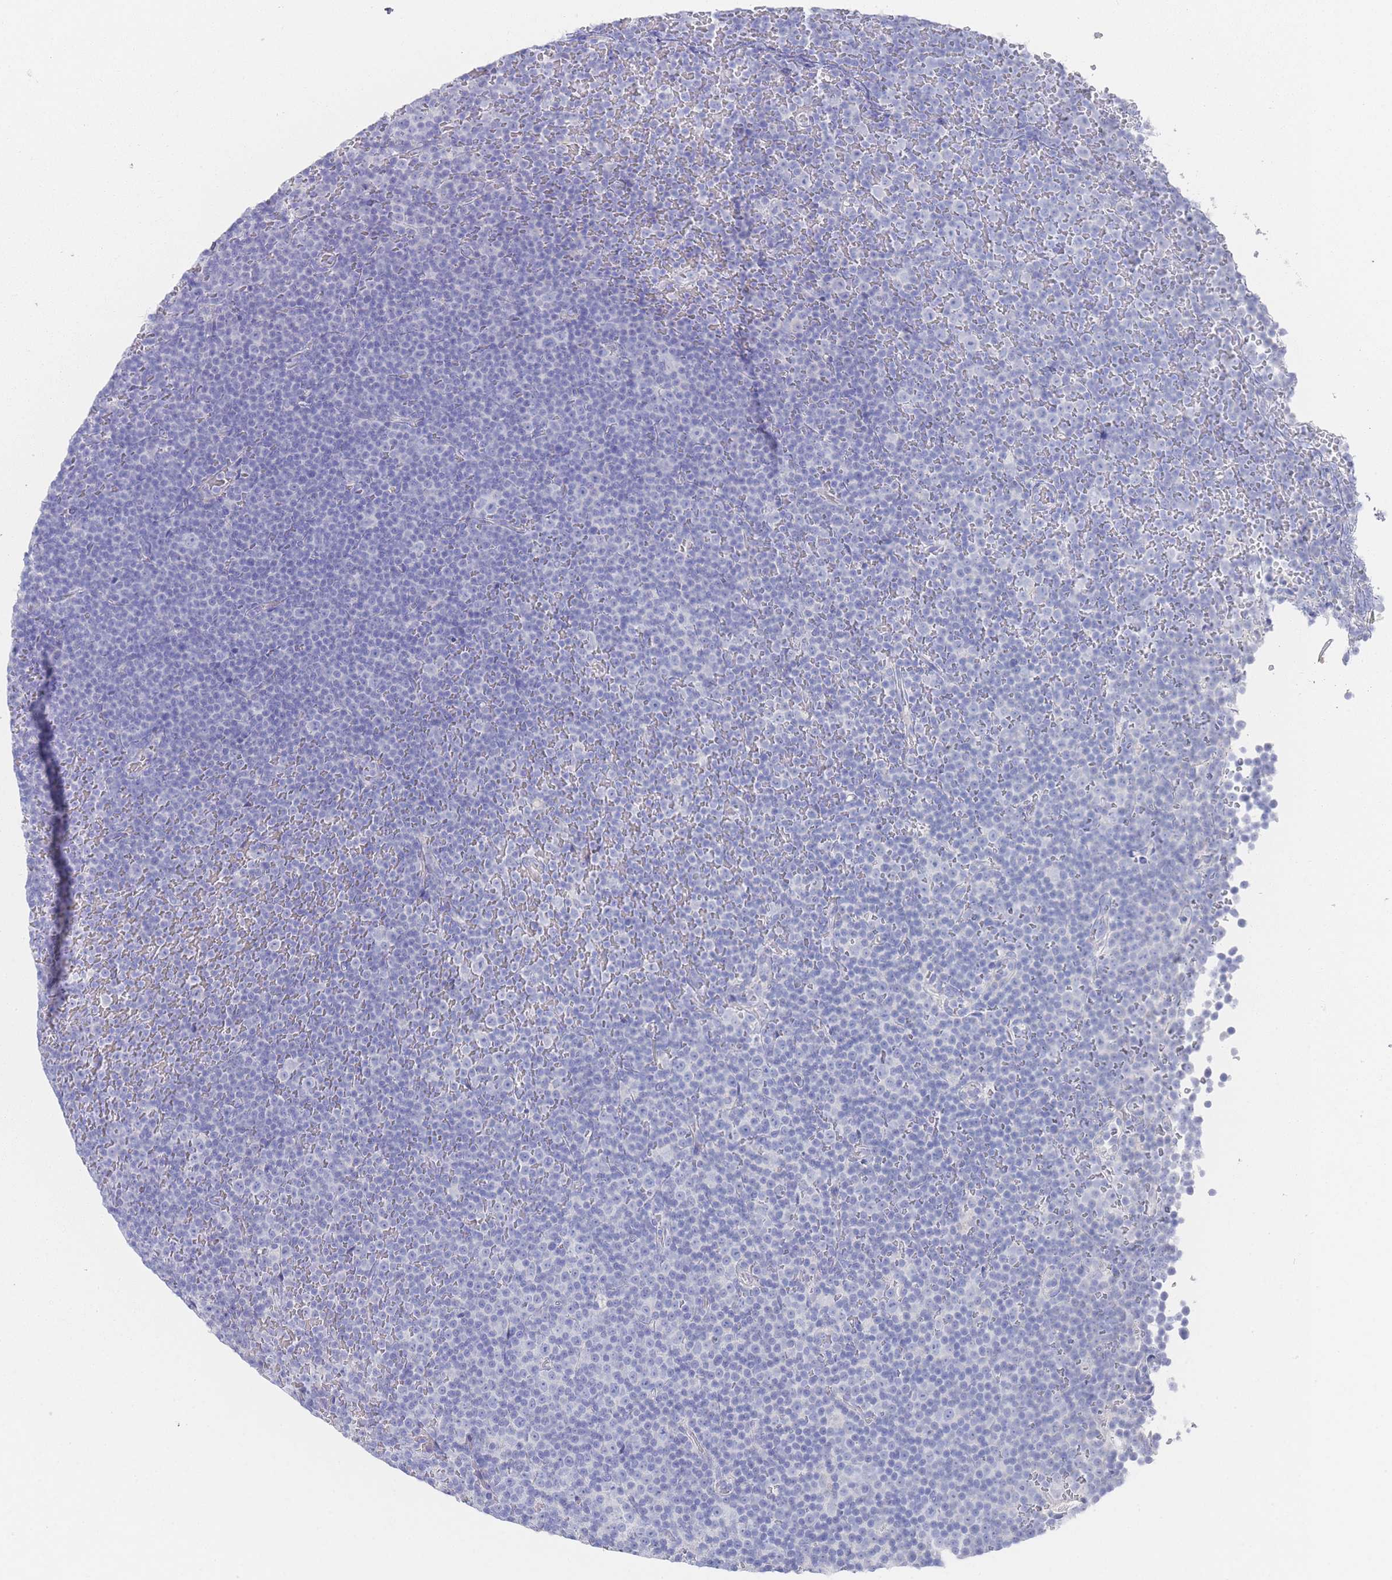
{"staining": {"intensity": "negative", "quantity": "none", "location": "none"}, "tissue": "lymphoma", "cell_type": "Tumor cells", "image_type": "cancer", "snomed": [{"axis": "morphology", "description": "Malignant lymphoma, non-Hodgkin's type, Low grade"}, {"axis": "topography", "description": "Lymph node"}], "caption": "An immunohistochemistry (IHC) image of lymphoma is shown. There is no staining in tumor cells of lymphoma.", "gene": "LRRC37A", "patient": {"sex": "female", "age": 67}}